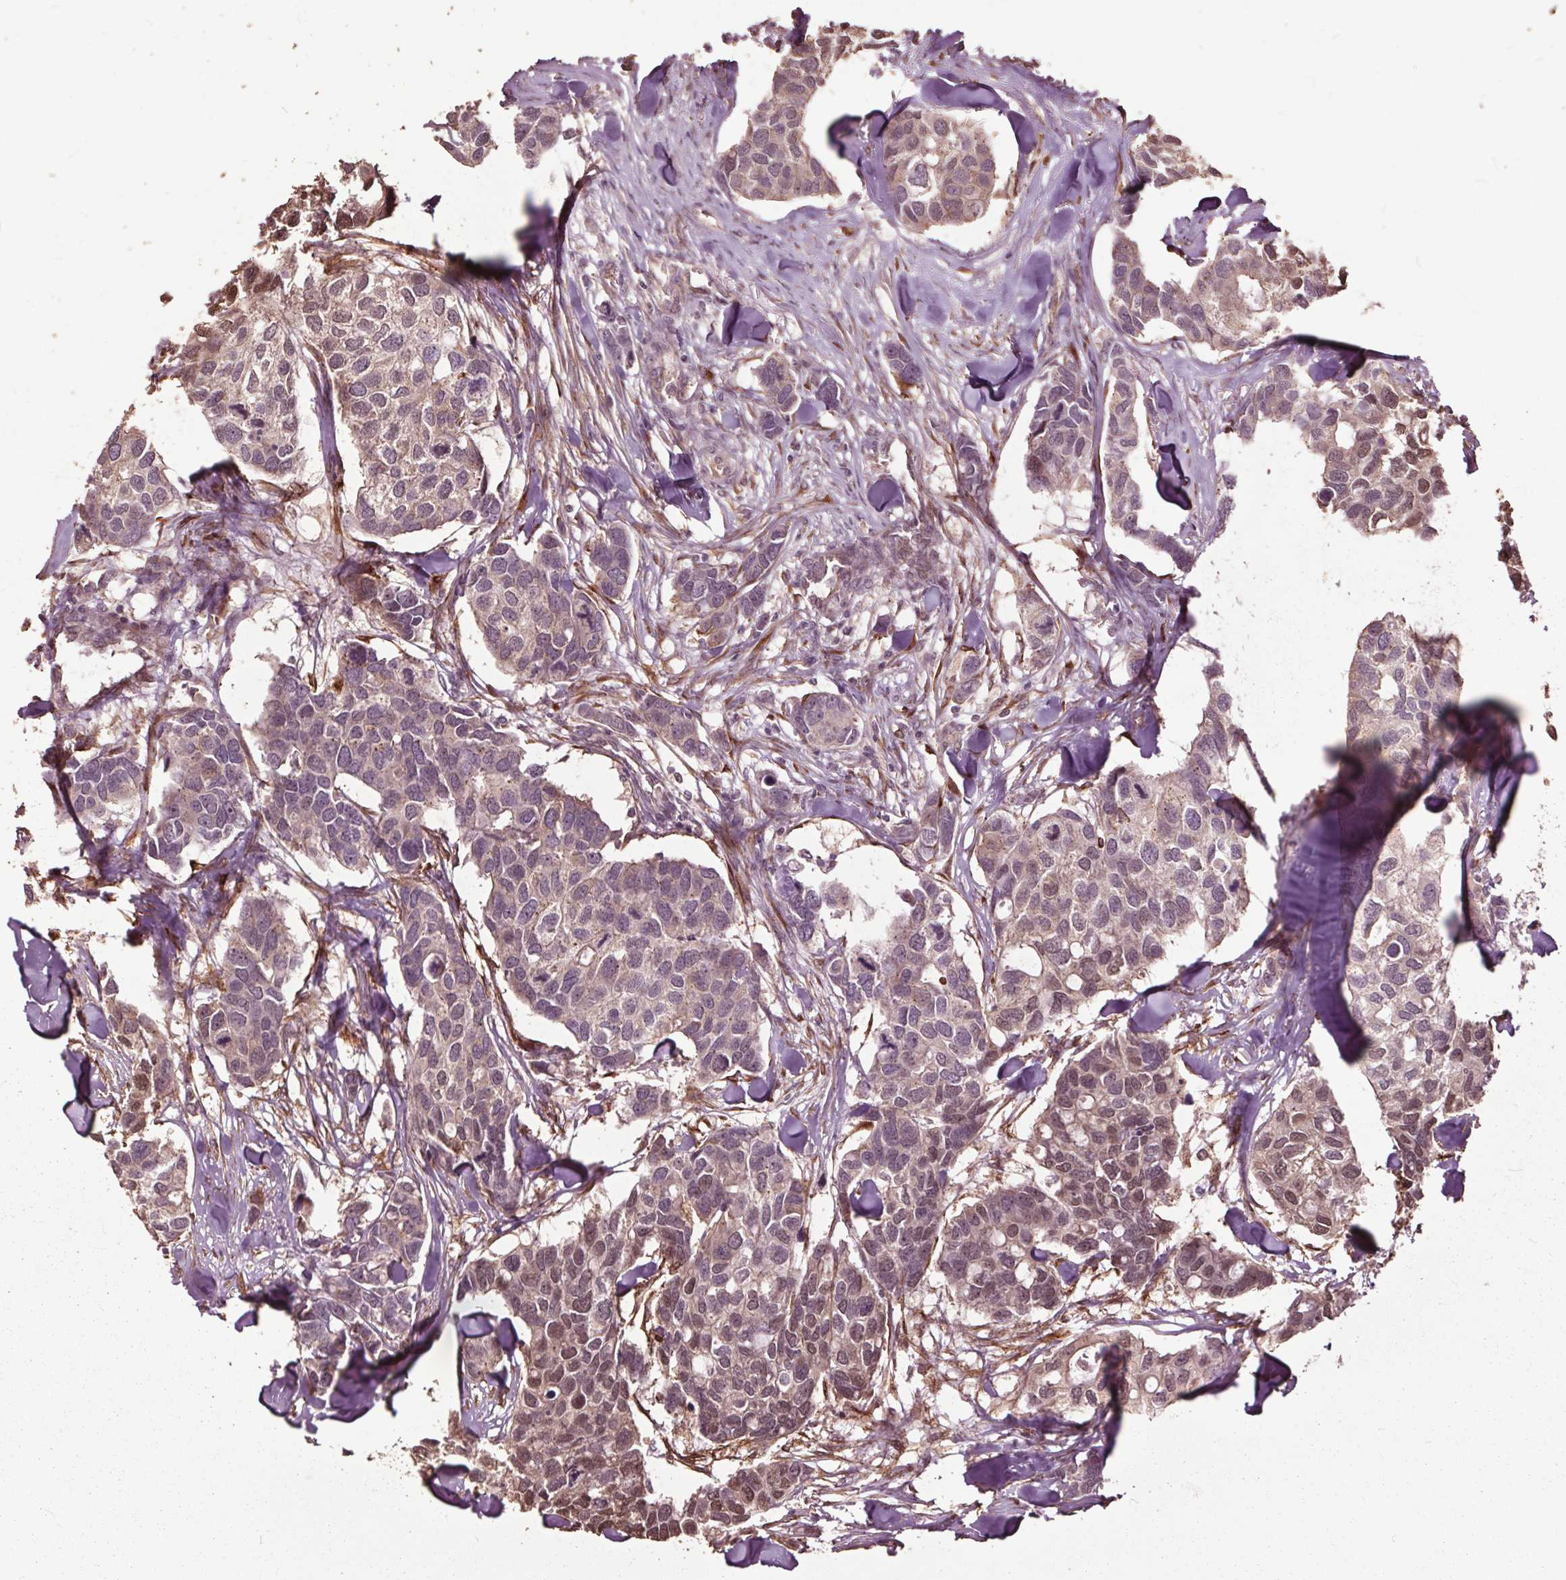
{"staining": {"intensity": "weak", "quantity": ">75%", "location": "cytoplasmic/membranous,nuclear"}, "tissue": "breast cancer", "cell_type": "Tumor cells", "image_type": "cancer", "snomed": [{"axis": "morphology", "description": "Duct carcinoma"}, {"axis": "topography", "description": "Breast"}], "caption": "Immunohistochemical staining of human breast cancer exhibits low levels of weak cytoplasmic/membranous and nuclear expression in about >75% of tumor cells. (DAB (3,3'-diaminobenzidine) = brown stain, brightfield microscopy at high magnification).", "gene": "CEP95", "patient": {"sex": "female", "age": 83}}